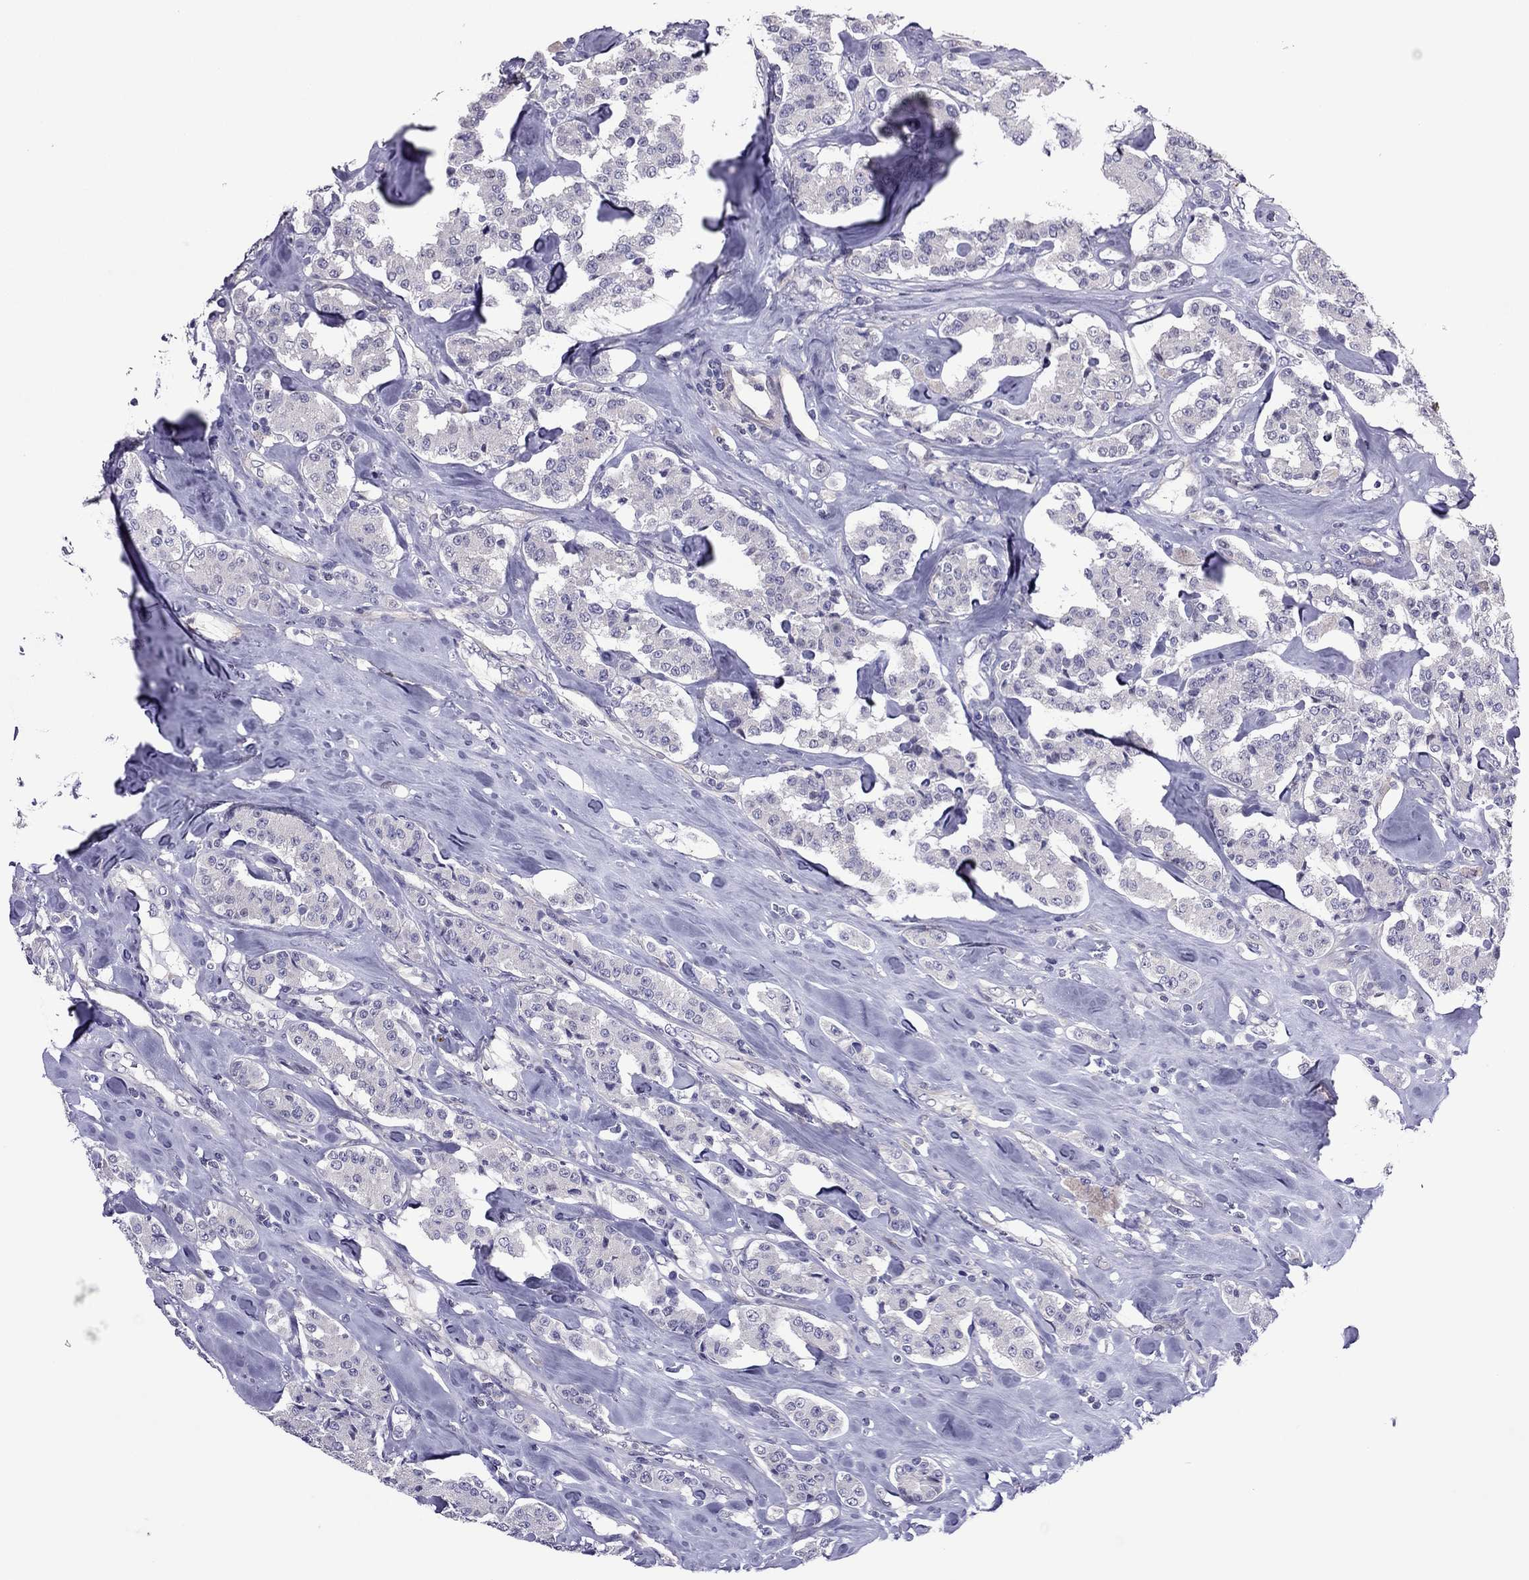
{"staining": {"intensity": "negative", "quantity": "none", "location": "none"}, "tissue": "carcinoid", "cell_type": "Tumor cells", "image_type": "cancer", "snomed": [{"axis": "morphology", "description": "Carcinoid, malignant, NOS"}, {"axis": "topography", "description": "Pancreas"}], "caption": "DAB (3,3'-diaminobenzidine) immunohistochemical staining of human carcinoid (malignant) exhibits no significant staining in tumor cells.", "gene": "SLC16A8", "patient": {"sex": "male", "age": 41}}